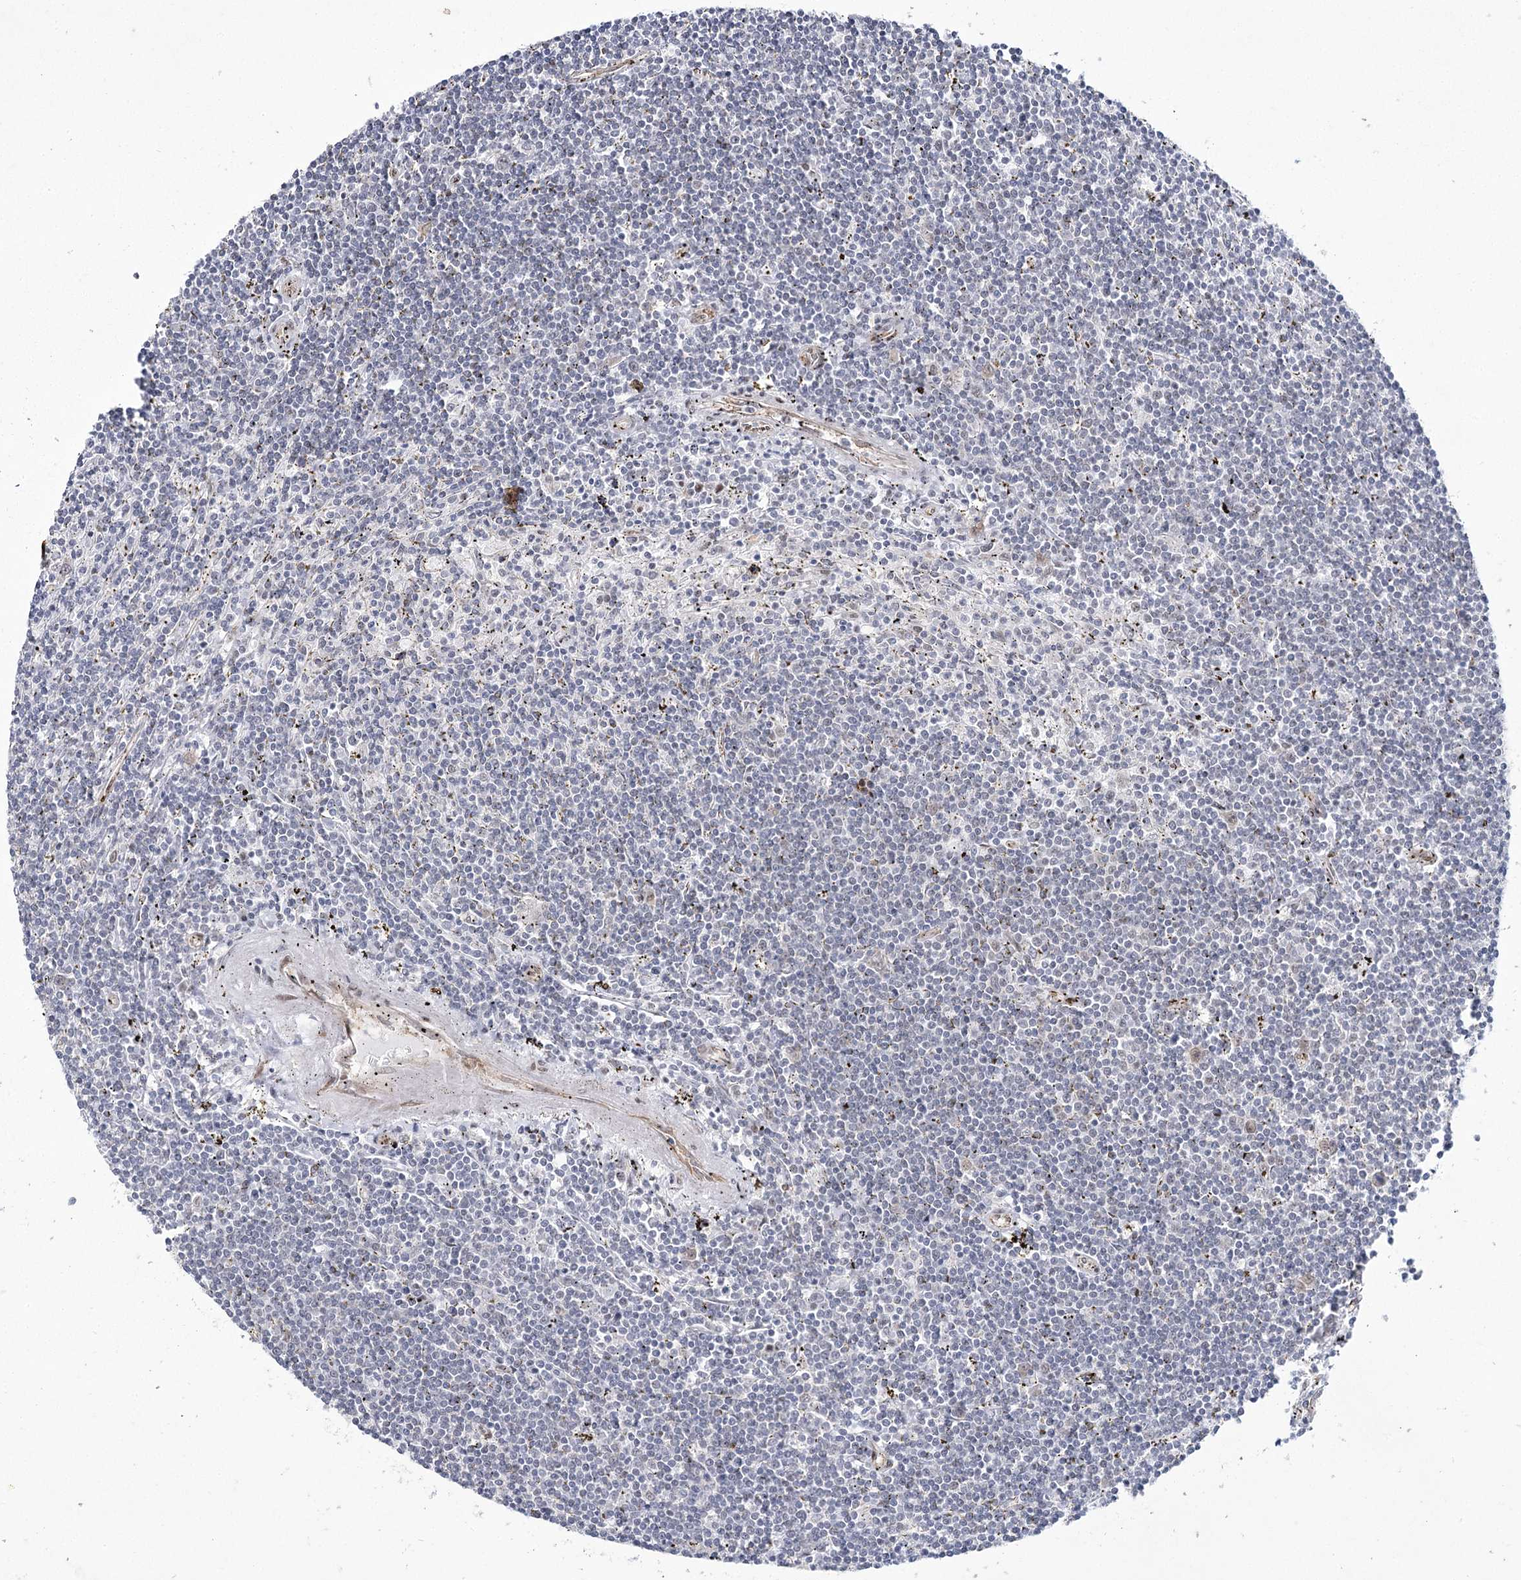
{"staining": {"intensity": "negative", "quantity": "none", "location": "none"}, "tissue": "lymphoma", "cell_type": "Tumor cells", "image_type": "cancer", "snomed": [{"axis": "morphology", "description": "Malignant lymphoma, non-Hodgkin's type, Low grade"}, {"axis": "topography", "description": "Spleen"}], "caption": "Low-grade malignant lymphoma, non-Hodgkin's type stained for a protein using immunohistochemistry displays no staining tumor cells.", "gene": "YBX3", "patient": {"sex": "male", "age": 76}}